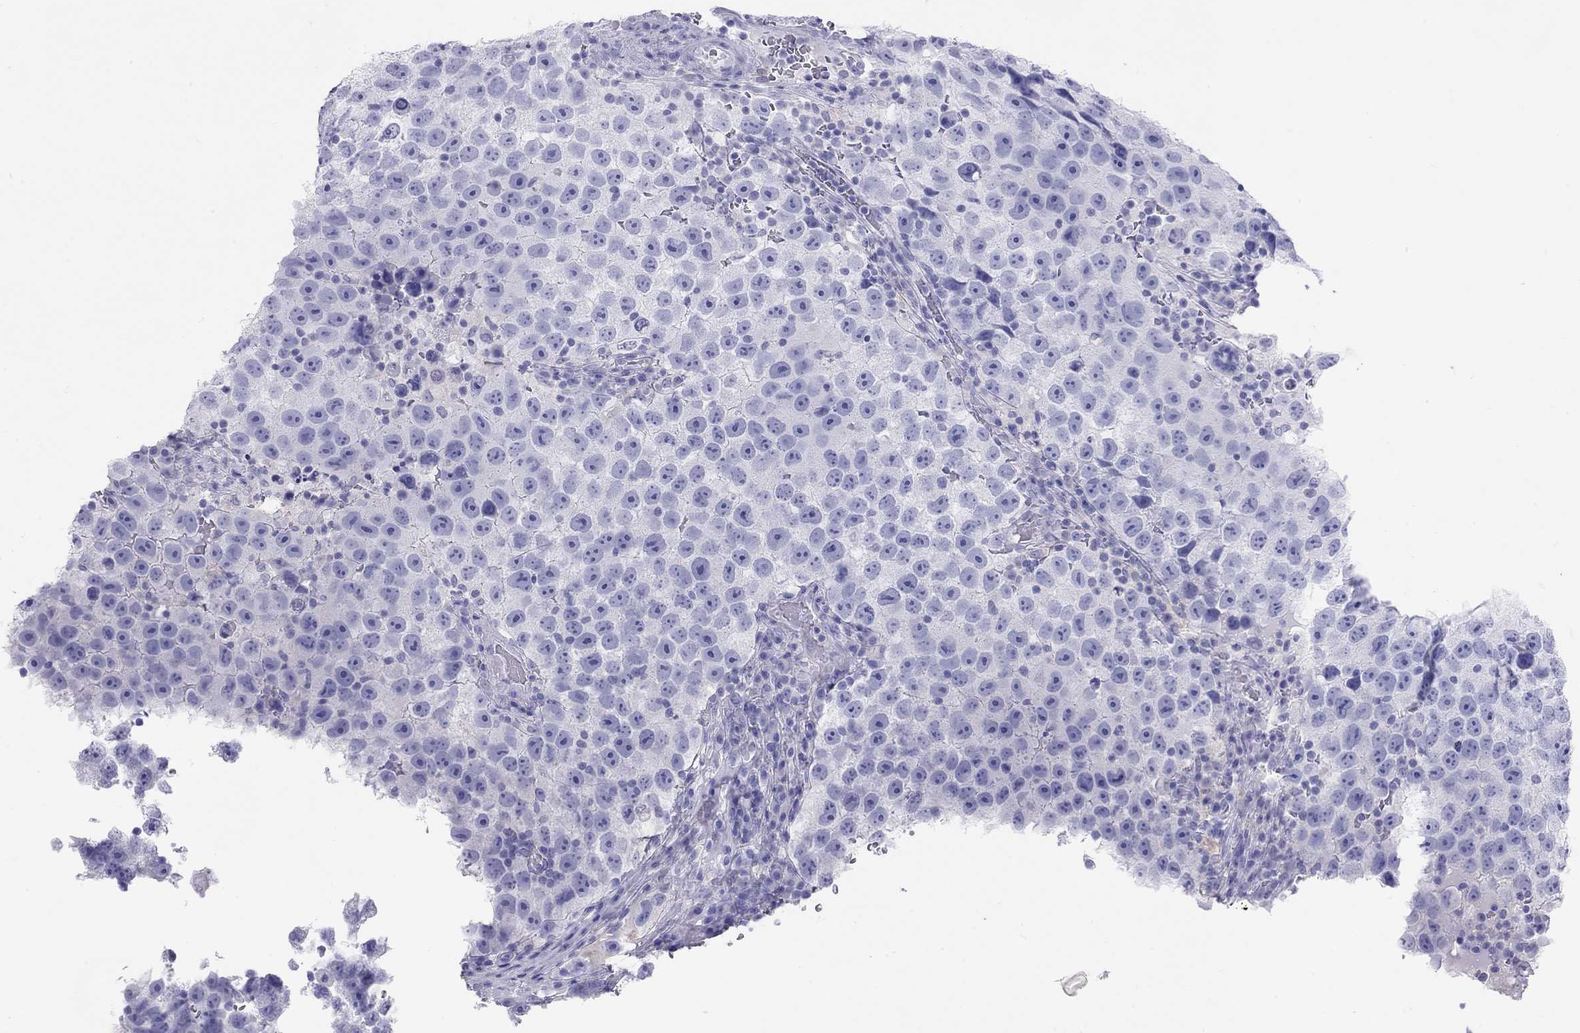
{"staining": {"intensity": "negative", "quantity": "none", "location": "none"}, "tissue": "testis cancer", "cell_type": "Tumor cells", "image_type": "cancer", "snomed": [{"axis": "morphology", "description": "Normal tissue, NOS"}, {"axis": "morphology", "description": "Seminoma, NOS"}, {"axis": "topography", "description": "Testis"}], "caption": "An immunohistochemistry histopathology image of testis cancer (seminoma) is shown. There is no staining in tumor cells of testis cancer (seminoma).", "gene": "HLA-DQB2", "patient": {"sex": "male", "age": 31}}